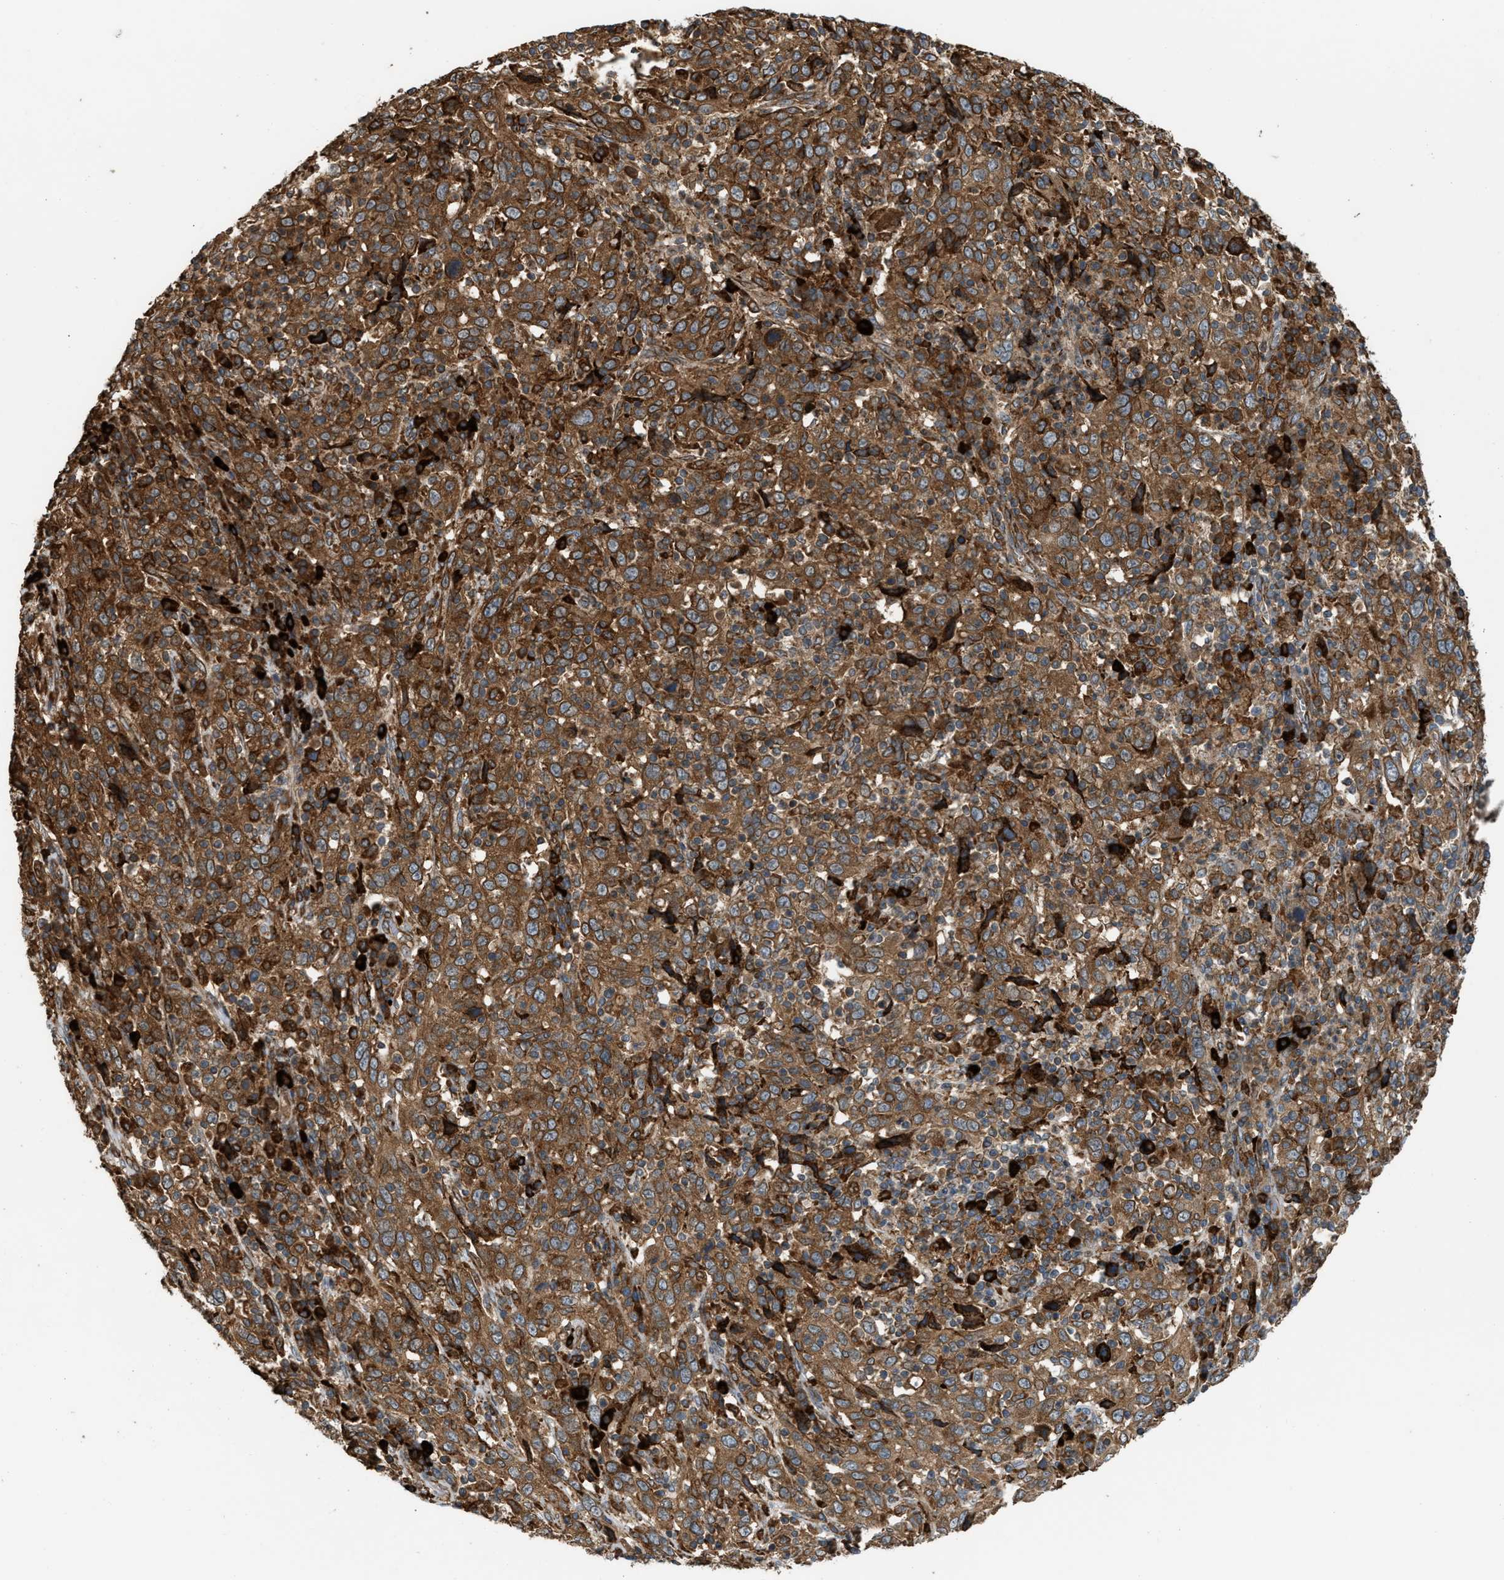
{"staining": {"intensity": "strong", "quantity": ">75%", "location": "cytoplasmic/membranous"}, "tissue": "cervical cancer", "cell_type": "Tumor cells", "image_type": "cancer", "snomed": [{"axis": "morphology", "description": "Squamous cell carcinoma, NOS"}, {"axis": "topography", "description": "Cervix"}], "caption": "Immunohistochemical staining of human cervical cancer (squamous cell carcinoma) shows high levels of strong cytoplasmic/membranous staining in approximately >75% of tumor cells.", "gene": "BAIAP2L1", "patient": {"sex": "female", "age": 46}}